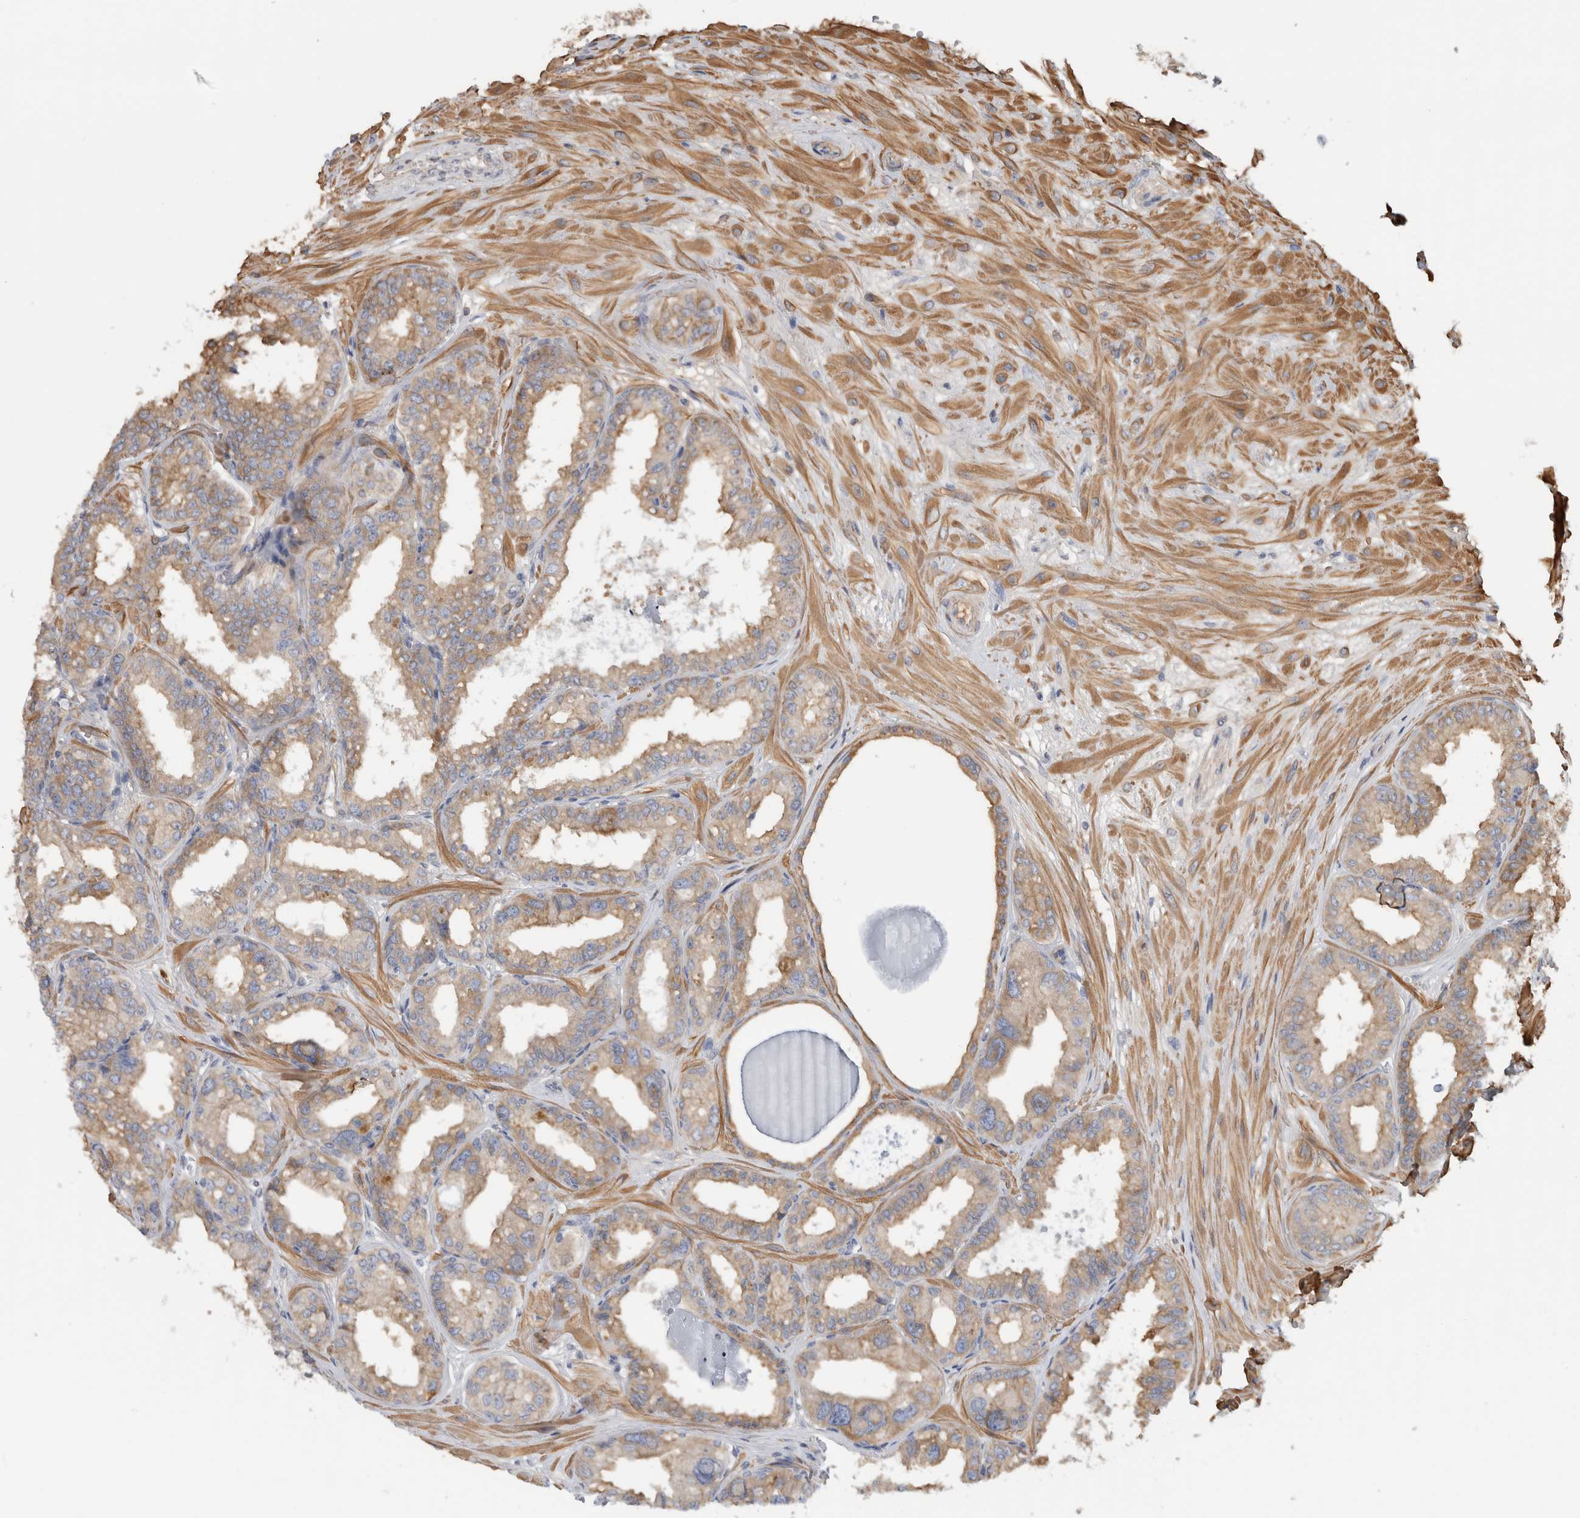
{"staining": {"intensity": "moderate", "quantity": "25%-75%", "location": "cytoplasmic/membranous"}, "tissue": "seminal vesicle", "cell_type": "Glandular cells", "image_type": "normal", "snomed": [{"axis": "morphology", "description": "Normal tissue, NOS"}, {"axis": "topography", "description": "Prostate"}, {"axis": "topography", "description": "Seminal veicle"}], "caption": "An immunohistochemistry histopathology image of normal tissue is shown. Protein staining in brown shows moderate cytoplasmic/membranous positivity in seminal vesicle within glandular cells. (DAB (3,3'-diaminobenzidine) IHC, brown staining for protein, blue staining for nuclei).", "gene": "CFI", "patient": {"sex": "male", "age": 51}}